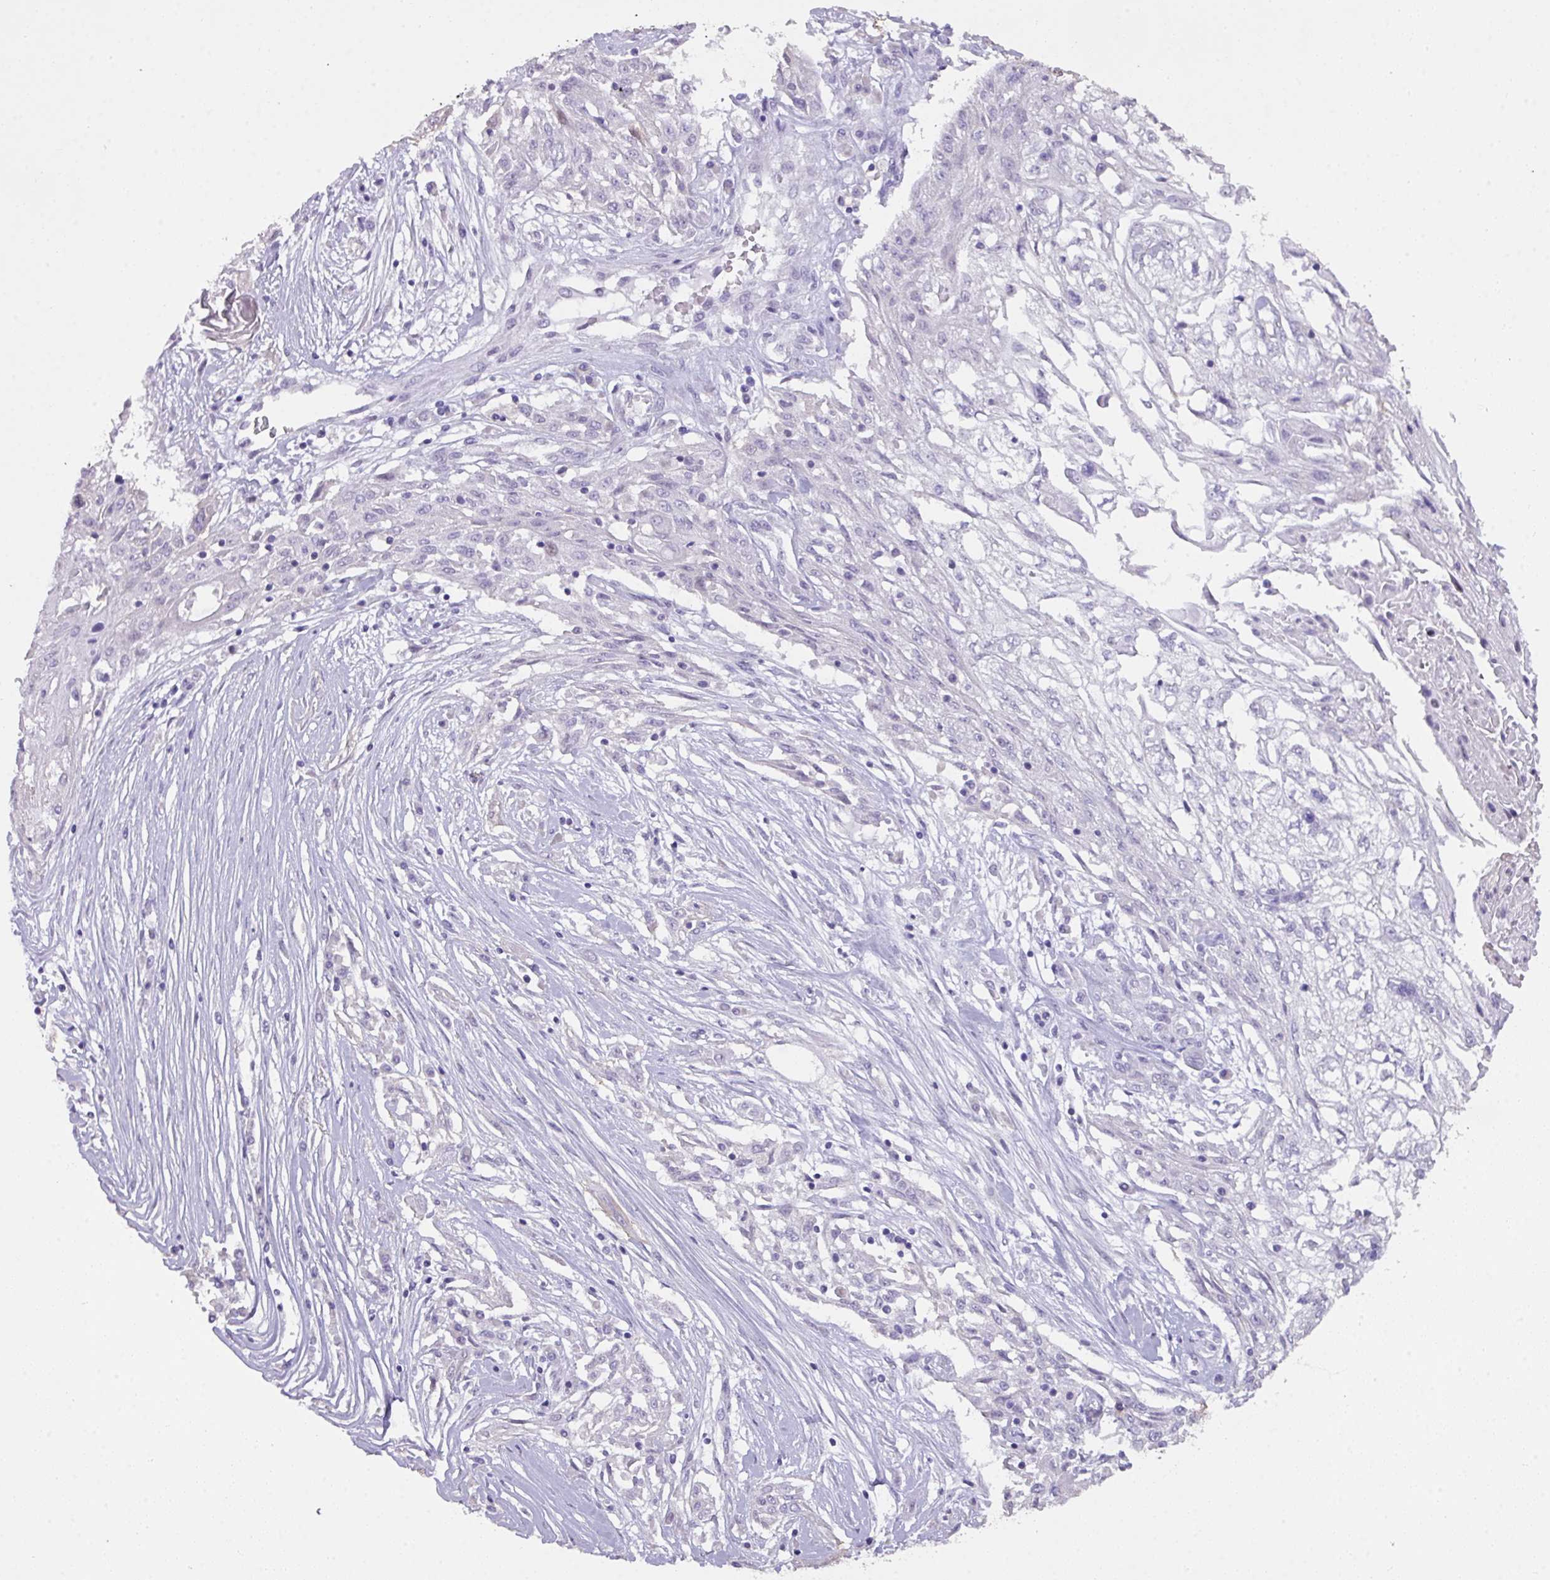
{"staining": {"intensity": "negative", "quantity": "none", "location": "none"}, "tissue": "skin cancer", "cell_type": "Tumor cells", "image_type": "cancer", "snomed": [{"axis": "morphology", "description": "Squamous cell carcinoma, NOS"}, {"axis": "morphology", "description": "Squamous cell carcinoma, metastatic, NOS"}, {"axis": "topography", "description": "Skin"}, {"axis": "topography", "description": "Lymph node"}], "caption": "A photomicrograph of skin squamous cell carcinoma stained for a protein shows no brown staining in tumor cells. Brightfield microscopy of immunohistochemistry stained with DAB (brown) and hematoxylin (blue), captured at high magnification.", "gene": "ANKRD13B", "patient": {"sex": "male", "age": 75}}